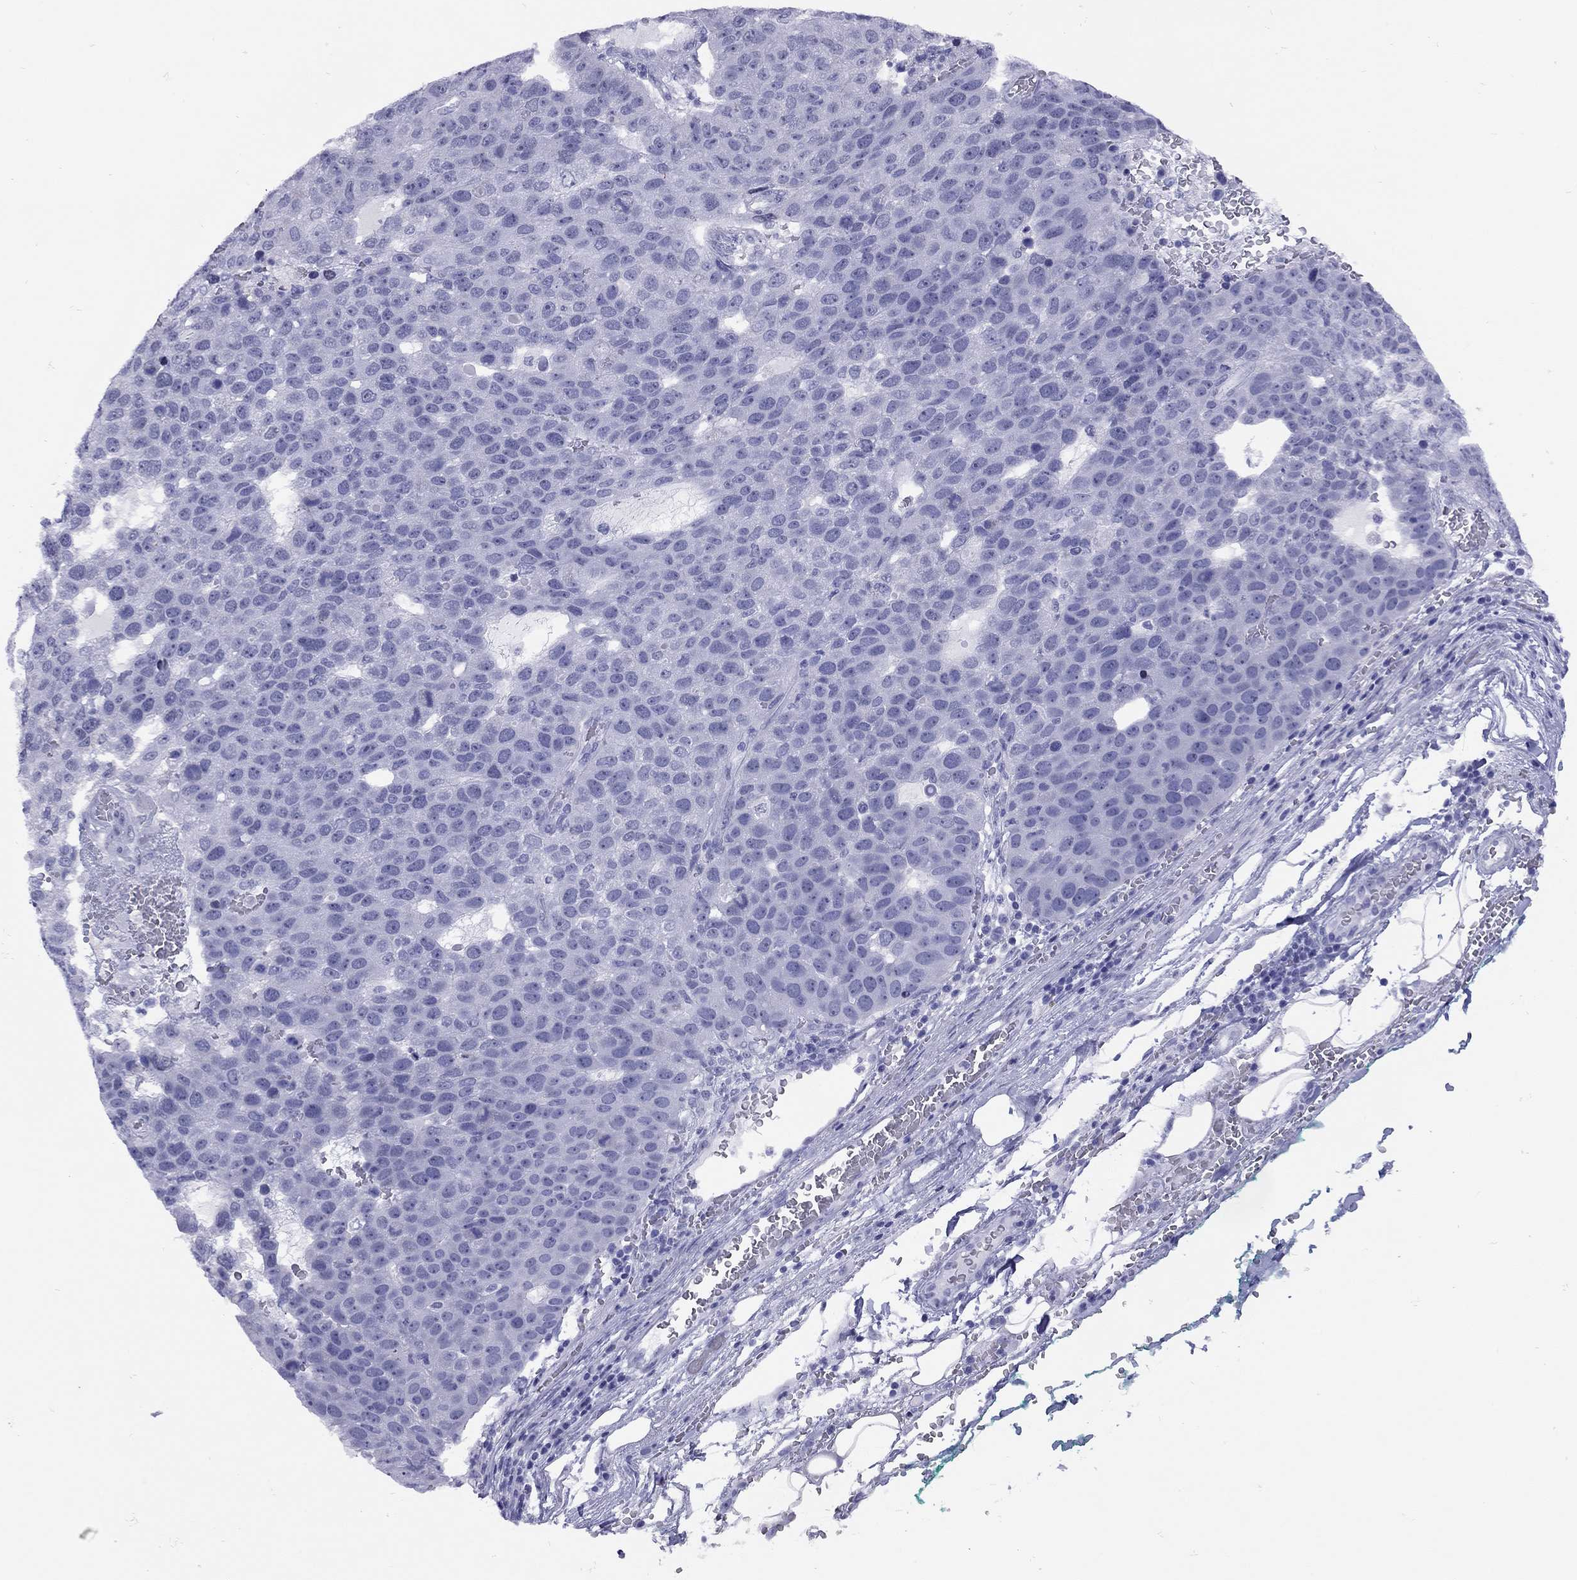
{"staining": {"intensity": "negative", "quantity": "none", "location": "none"}, "tissue": "pancreatic cancer", "cell_type": "Tumor cells", "image_type": "cancer", "snomed": [{"axis": "morphology", "description": "Adenocarcinoma, NOS"}, {"axis": "topography", "description": "Pancreas"}], "caption": "Micrograph shows no protein positivity in tumor cells of adenocarcinoma (pancreatic) tissue.", "gene": "LYAR", "patient": {"sex": "female", "age": 61}}